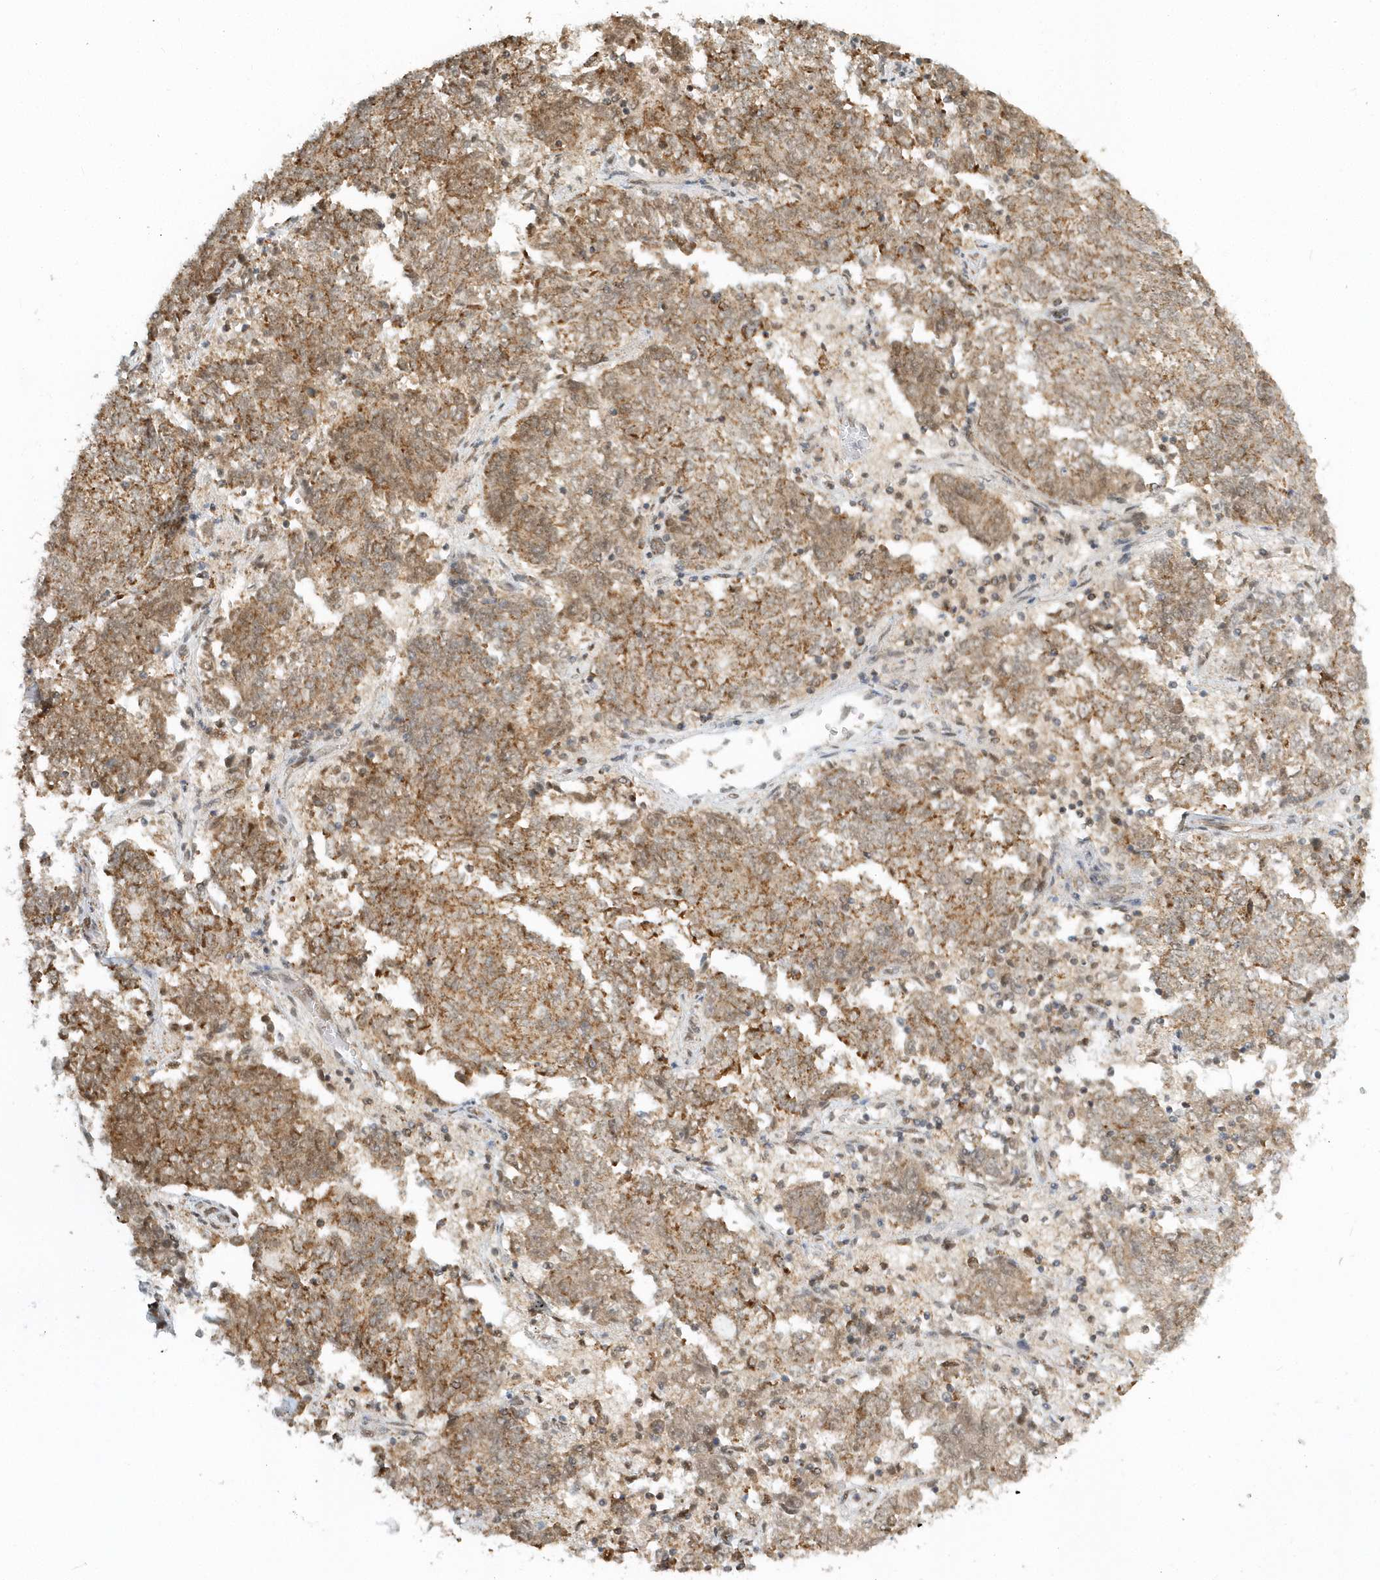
{"staining": {"intensity": "moderate", "quantity": ">75%", "location": "cytoplasmic/membranous"}, "tissue": "endometrial cancer", "cell_type": "Tumor cells", "image_type": "cancer", "snomed": [{"axis": "morphology", "description": "Adenocarcinoma, NOS"}, {"axis": "topography", "description": "Endometrium"}], "caption": "This is an image of immunohistochemistry staining of adenocarcinoma (endometrial), which shows moderate positivity in the cytoplasmic/membranous of tumor cells.", "gene": "PSMD6", "patient": {"sex": "female", "age": 80}}